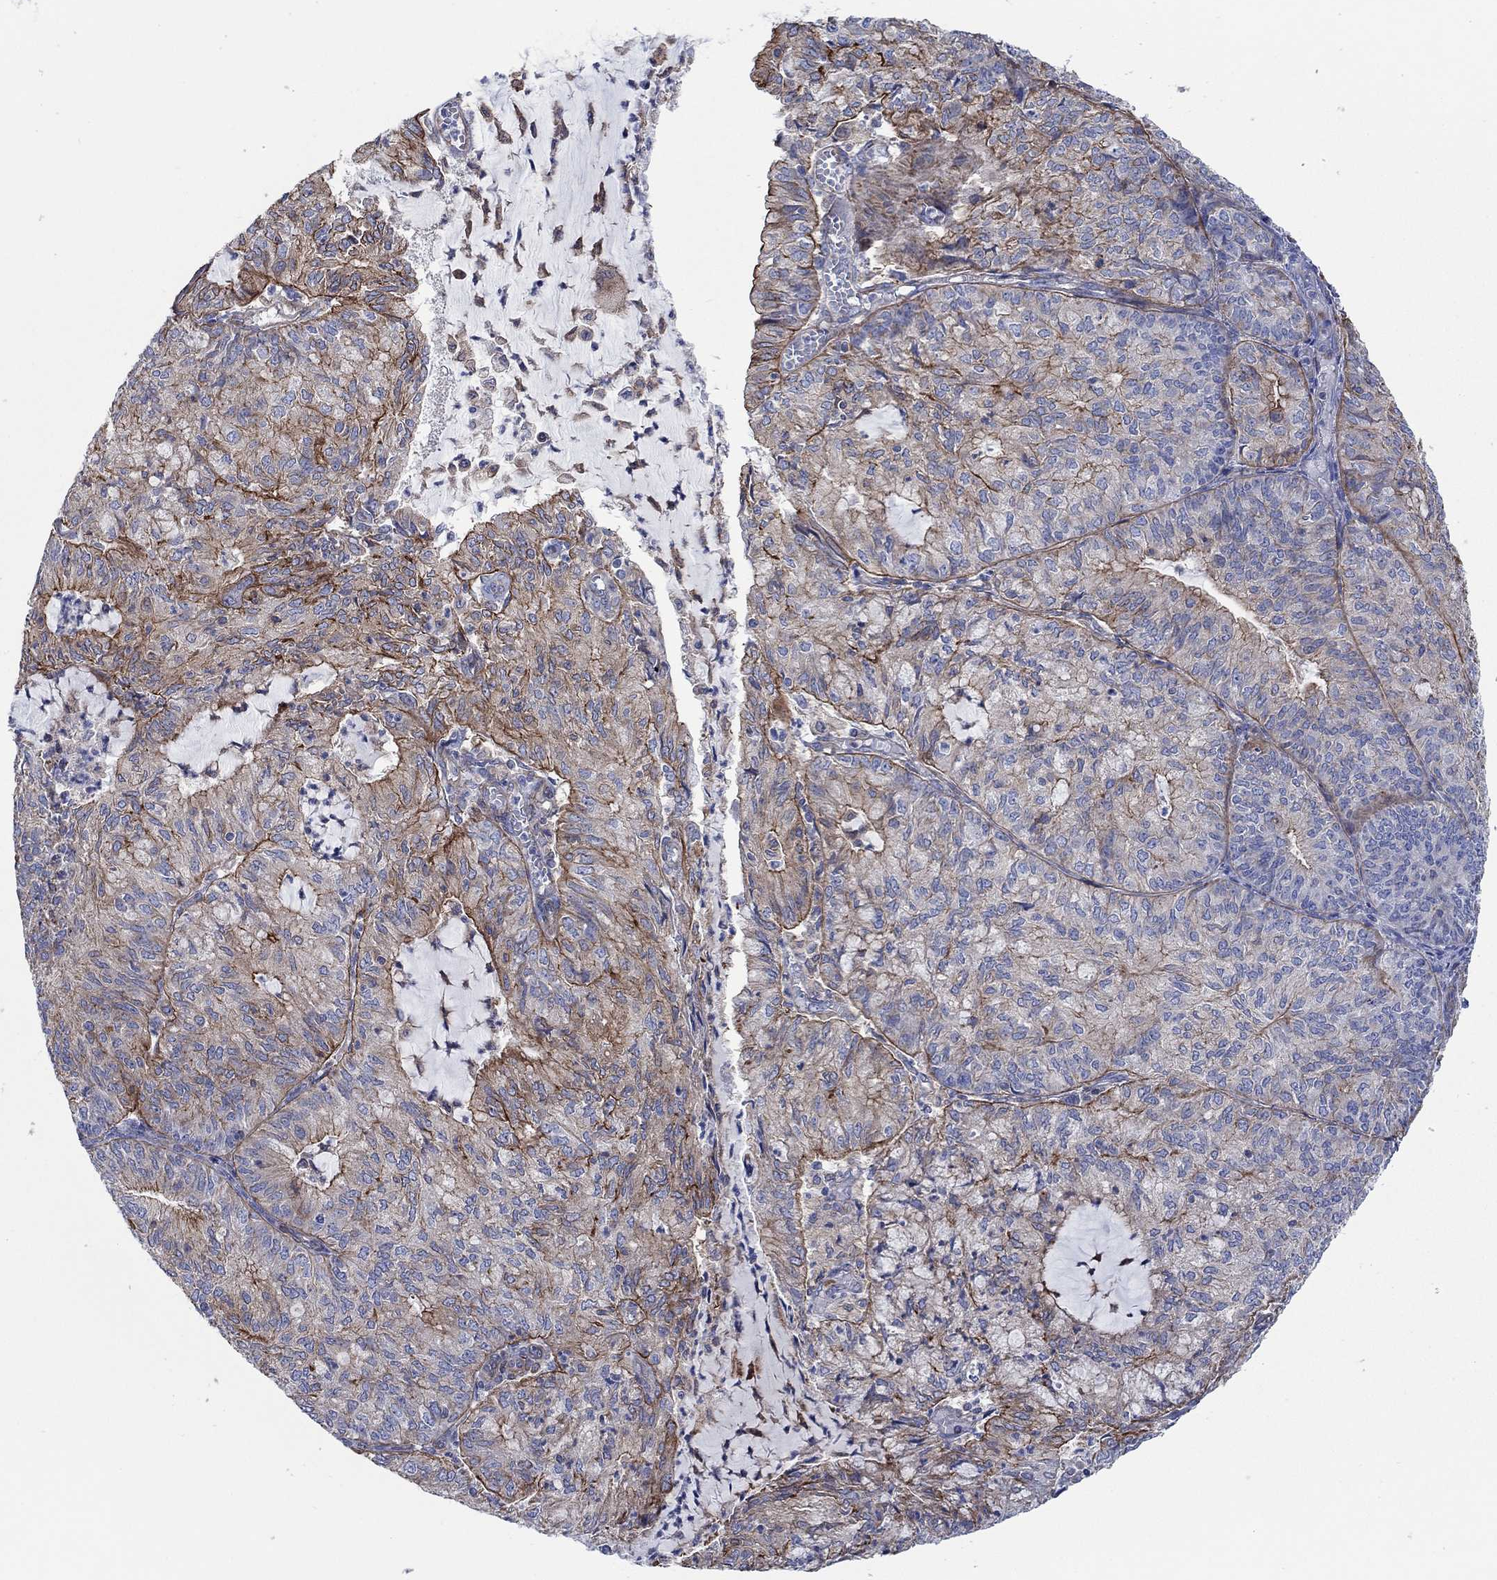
{"staining": {"intensity": "strong", "quantity": "25%-75%", "location": "cytoplasmic/membranous"}, "tissue": "endometrial cancer", "cell_type": "Tumor cells", "image_type": "cancer", "snomed": [{"axis": "morphology", "description": "Adenocarcinoma, NOS"}, {"axis": "topography", "description": "Endometrium"}], "caption": "This image shows IHC staining of endometrial adenocarcinoma, with high strong cytoplasmic/membranous expression in about 25%-75% of tumor cells.", "gene": "FMN1", "patient": {"sex": "female", "age": 82}}